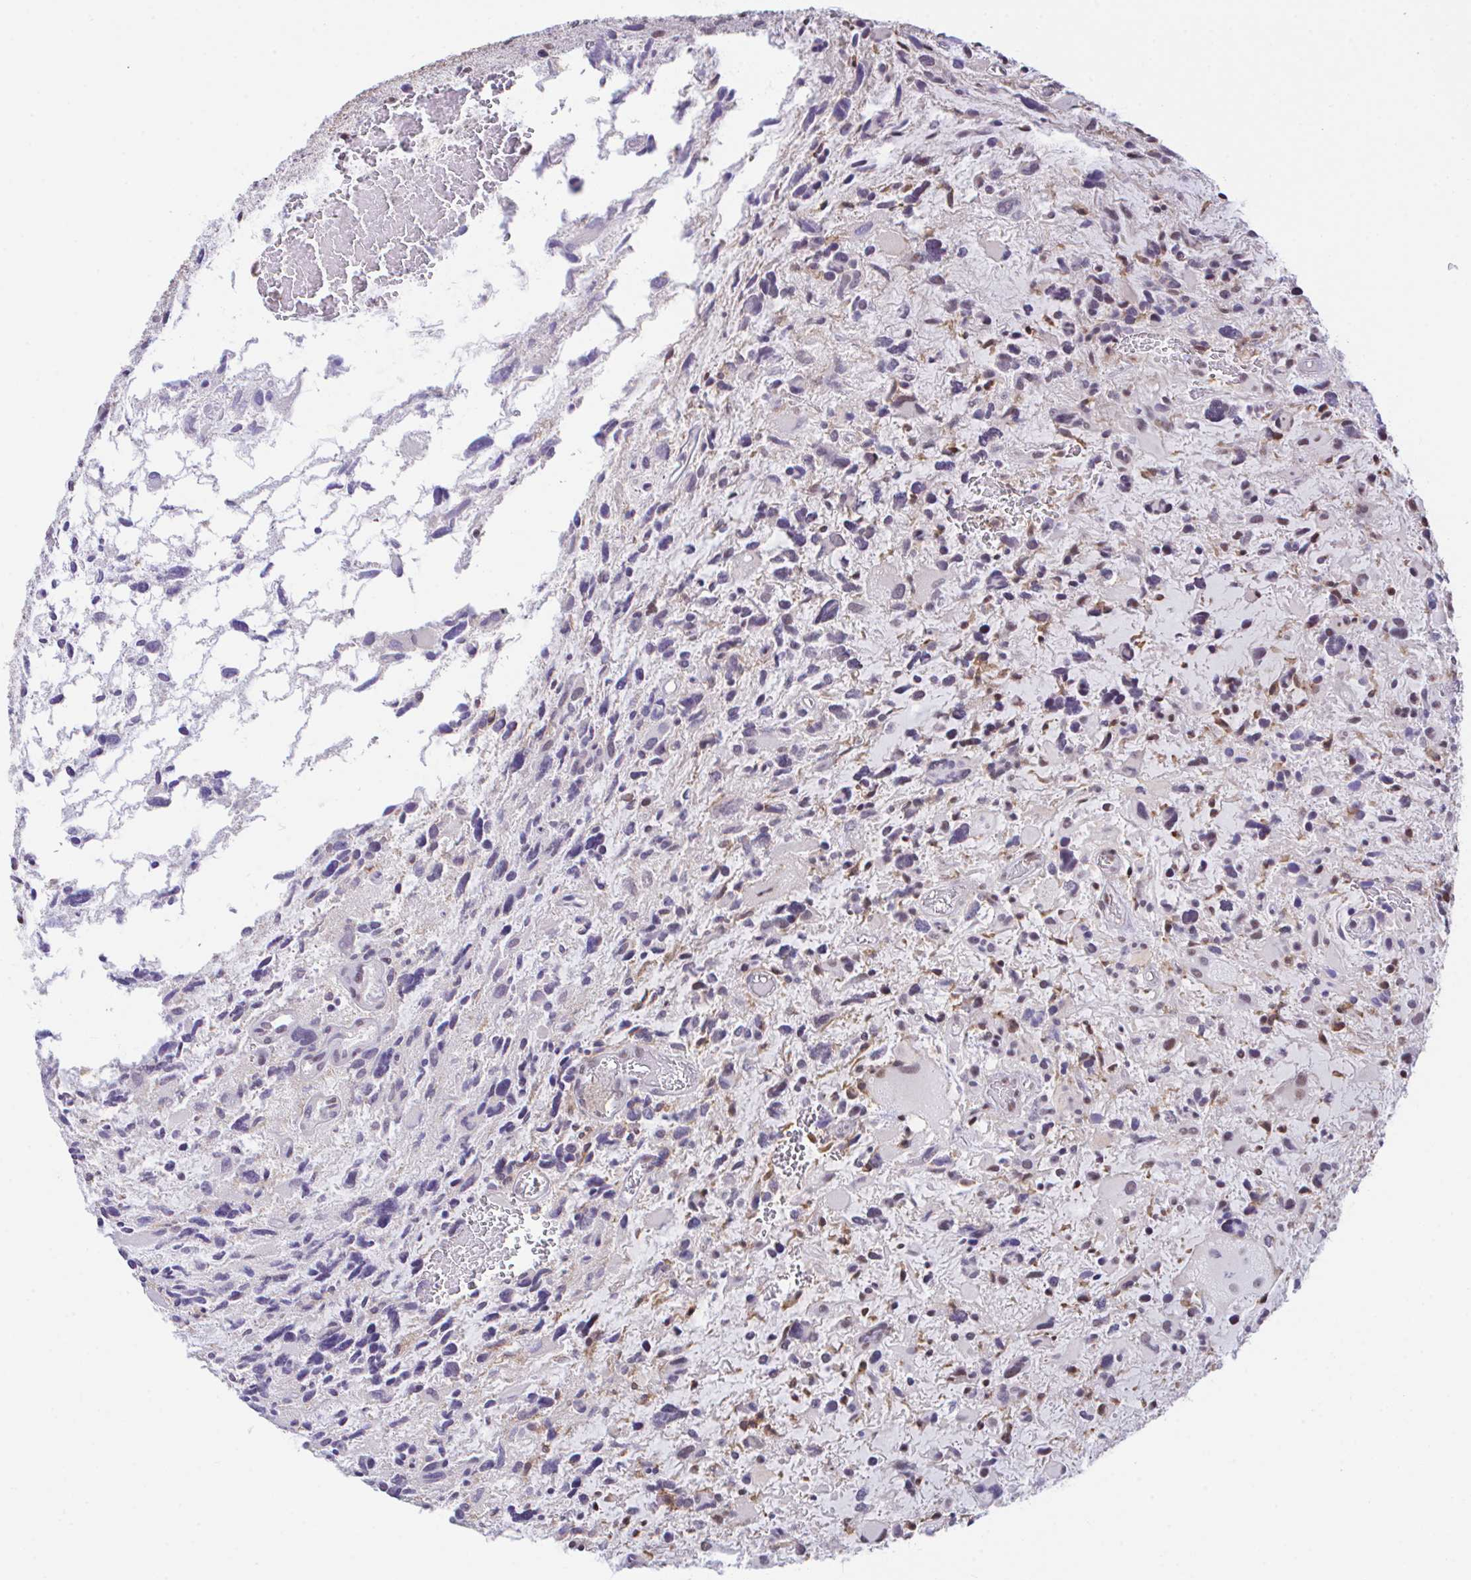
{"staining": {"intensity": "negative", "quantity": "none", "location": "none"}, "tissue": "glioma", "cell_type": "Tumor cells", "image_type": "cancer", "snomed": [{"axis": "morphology", "description": "Glioma, malignant, High grade"}, {"axis": "topography", "description": "Brain"}], "caption": "Immunohistochemical staining of human glioma demonstrates no significant staining in tumor cells. (DAB (3,3'-diaminobenzidine) IHC visualized using brightfield microscopy, high magnification).", "gene": "OR6K3", "patient": {"sex": "female", "age": 11}}